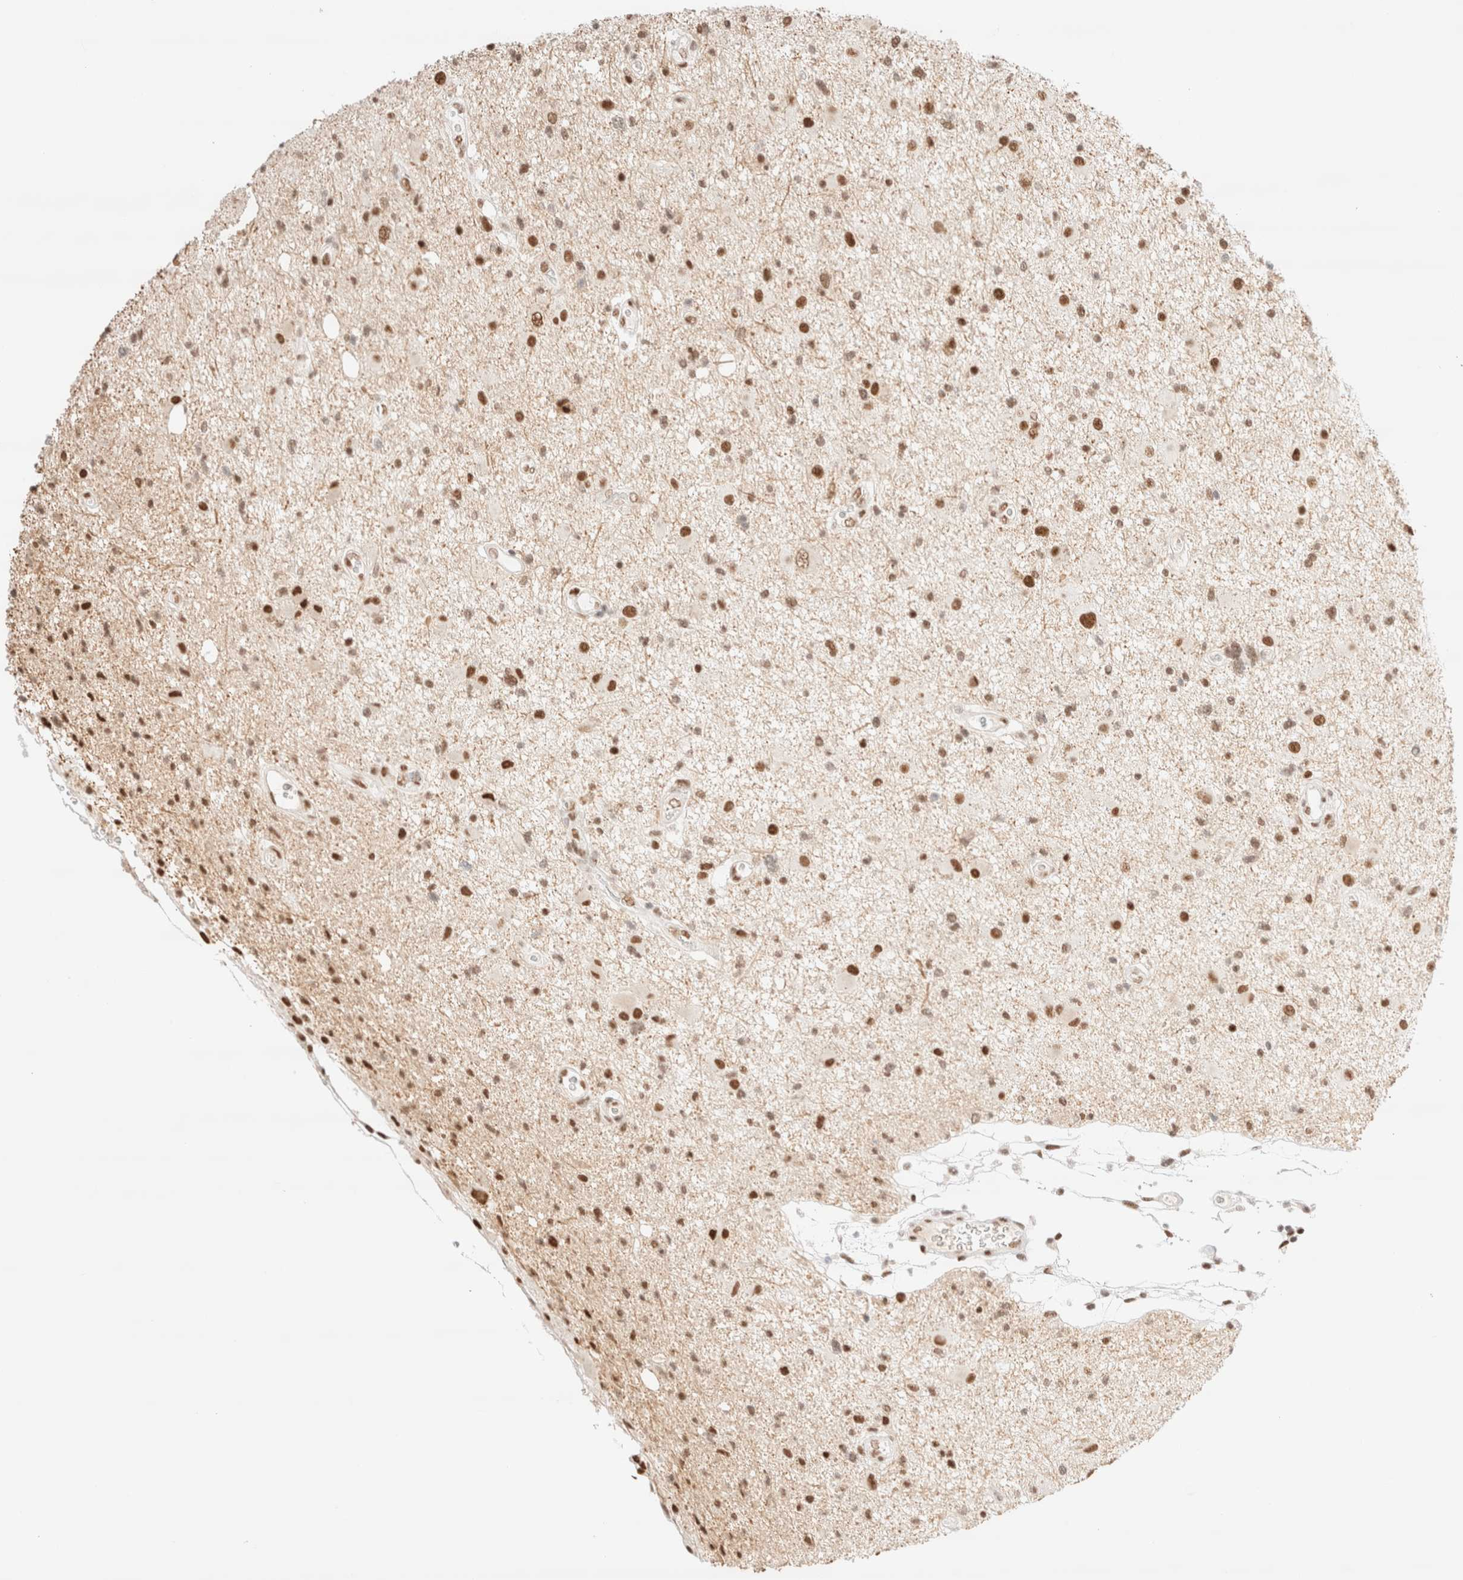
{"staining": {"intensity": "strong", "quantity": ">75%", "location": "nuclear"}, "tissue": "glioma", "cell_type": "Tumor cells", "image_type": "cancer", "snomed": [{"axis": "morphology", "description": "Glioma, malignant, High grade"}, {"axis": "topography", "description": "Brain"}], "caption": "Protein staining of malignant glioma (high-grade) tissue exhibits strong nuclear expression in about >75% of tumor cells.", "gene": "CIC", "patient": {"sex": "male", "age": 33}}